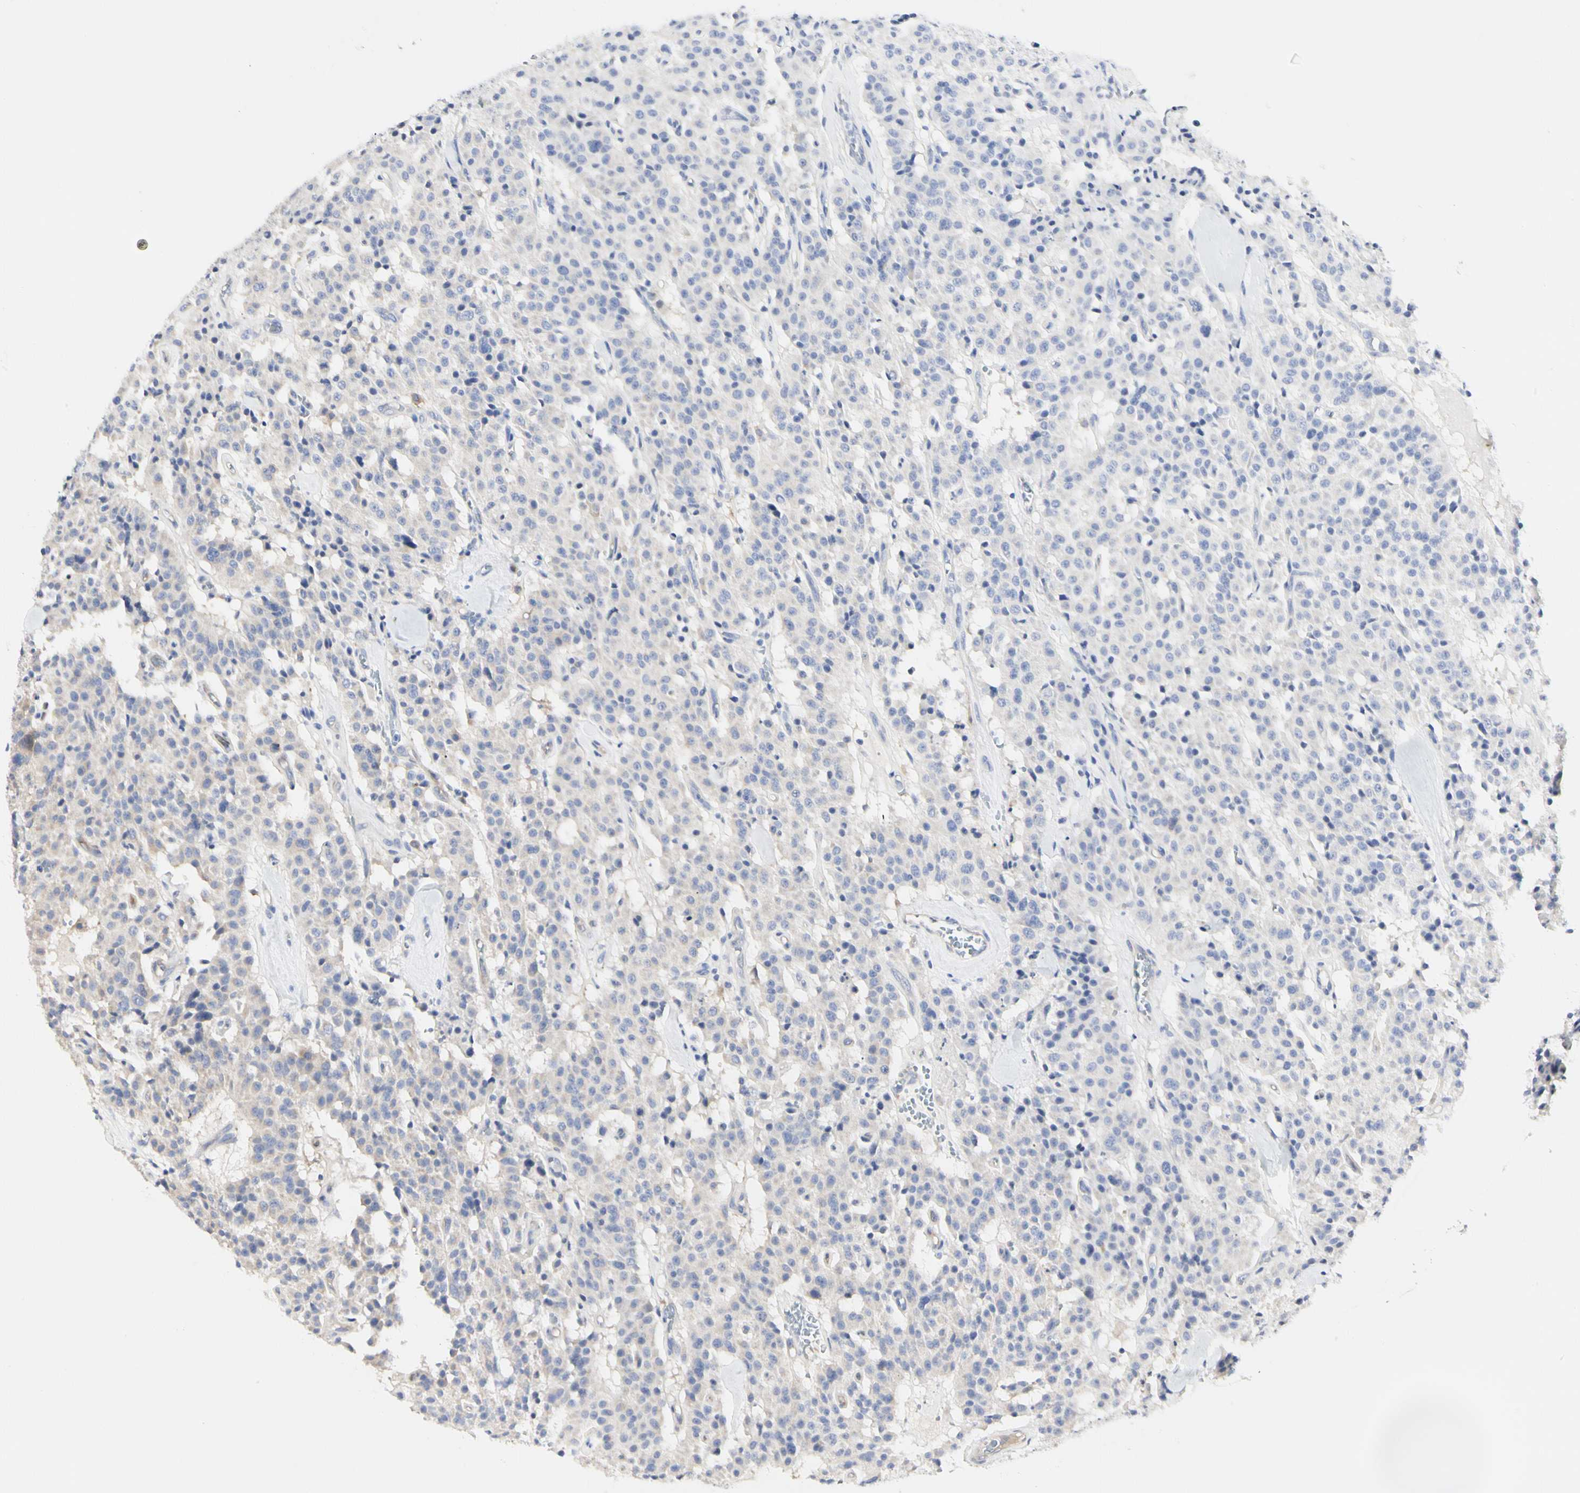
{"staining": {"intensity": "weak", "quantity": ">75%", "location": "cytoplasmic/membranous"}, "tissue": "carcinoid", "cell_type": "Tumor cells", "image_type": "cancer", "snomed": [{"axis": "morphology", "description": "Carcinoid, malignant, NOS"}, {"axis": "topography", "description": "Lung"}], "caption": "Tumor cells exhibit weak cytoplasmic/membranous expression in about >75% of cells in carcinoid.", "gene": "C3orf52", "patient": {"sex": "male", "age": 30}}